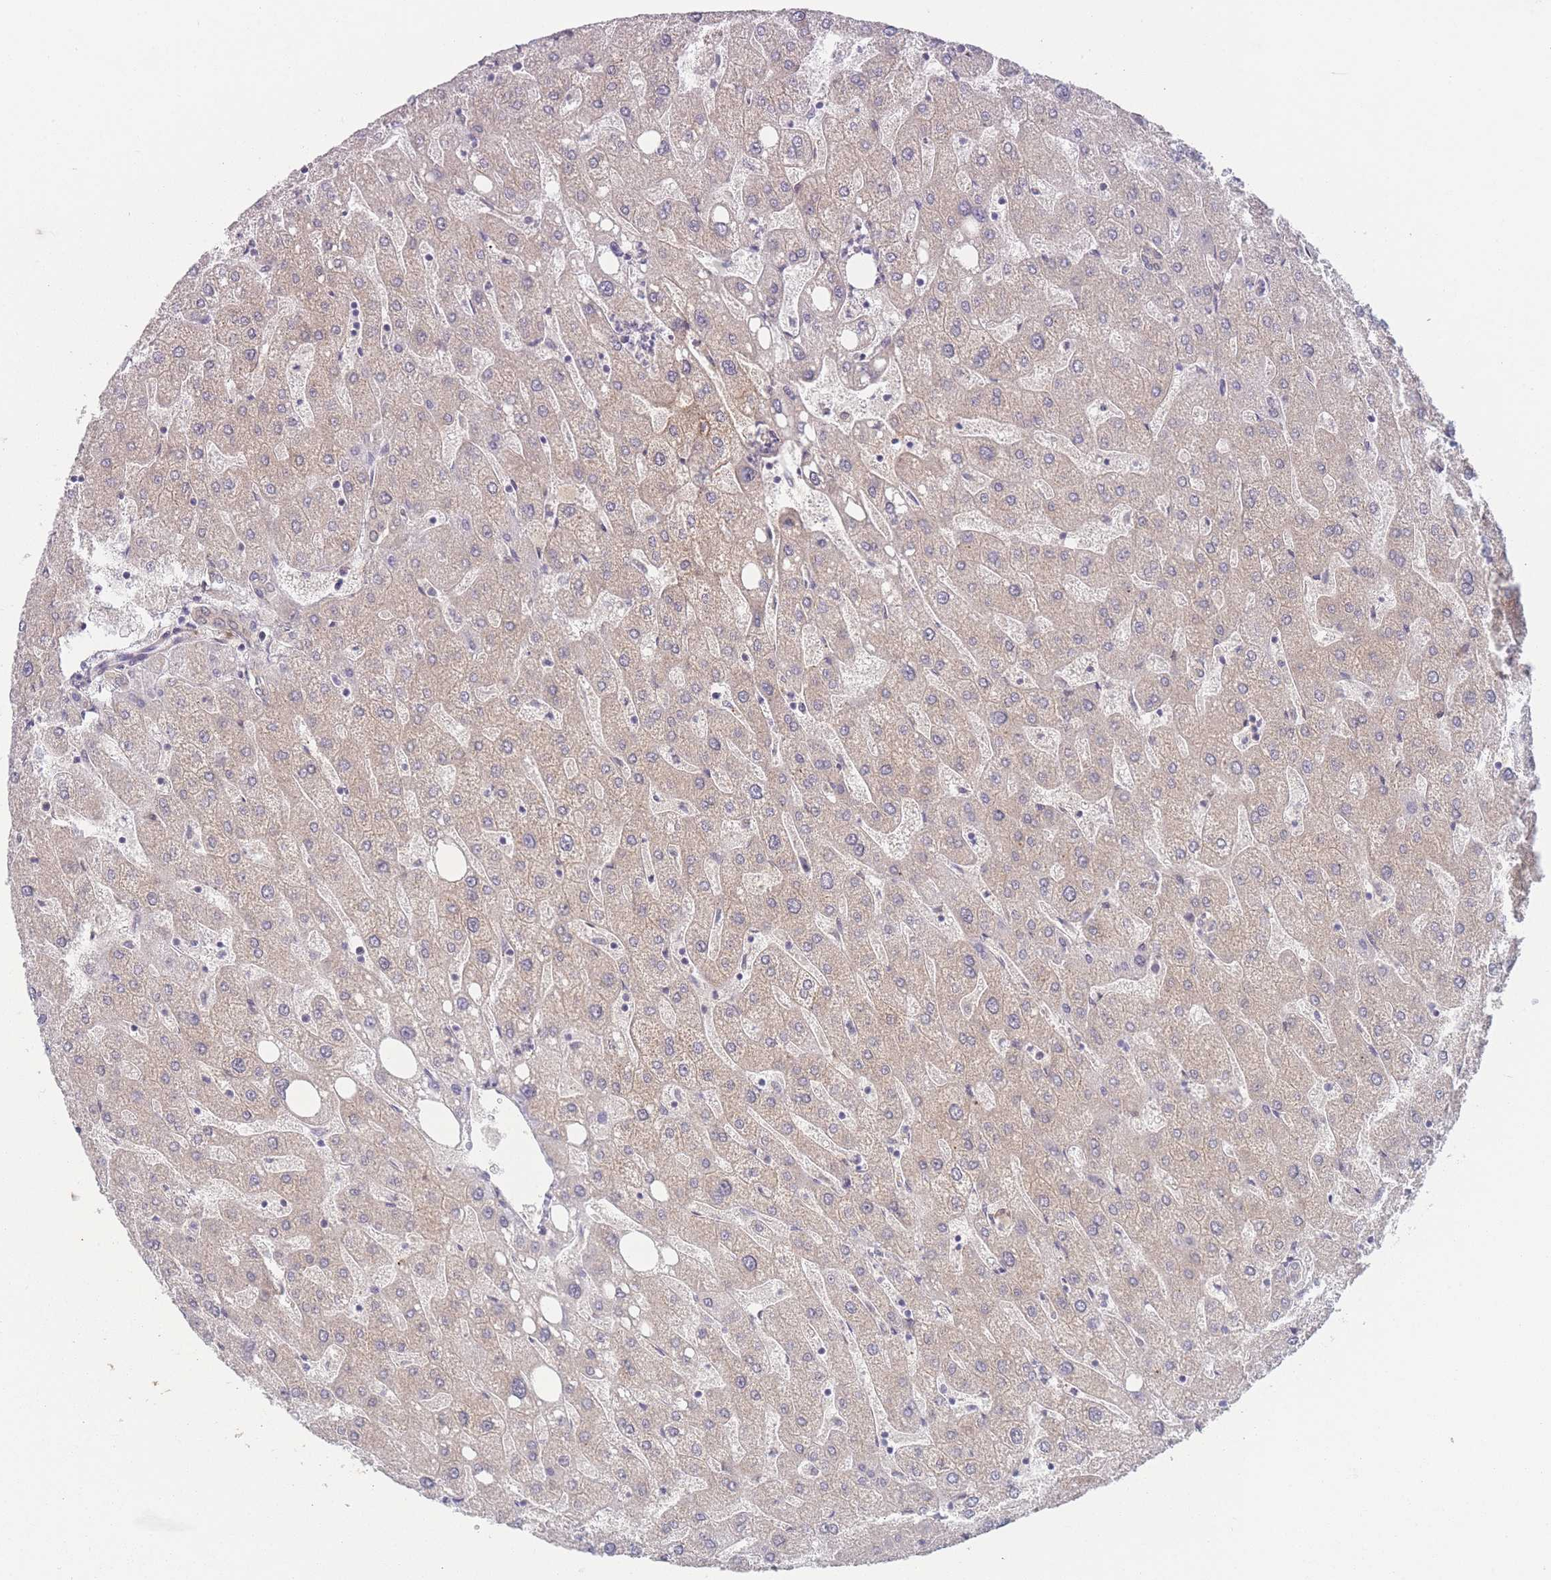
{"staining": {"intensity": "weak", "quantity": "25%-75%", "location": "cytoplasmic/membranous"}, "tissue": "liver", "cell_type": "Cholangiocytes", "image_type": "normal", "snomed": [{"axis": "morphology", "description": "Normal tissue, NOS"}, {"axis": "topography", "description": "Liver"}], "caption": "Unremarkable liver was stained to show a protein in brown. There is low levels of weak cytoplasmic/membranous positivity in about 25%-75% of cholangiocytes. The staining was performed using DAB (3,3'-diaminobenzidine), with brown indicating positive protein expression. Nuclei are stained blue with hematoxylin.", "gene": "MRI1", "patient": {"sex": "male", "age": 67}}